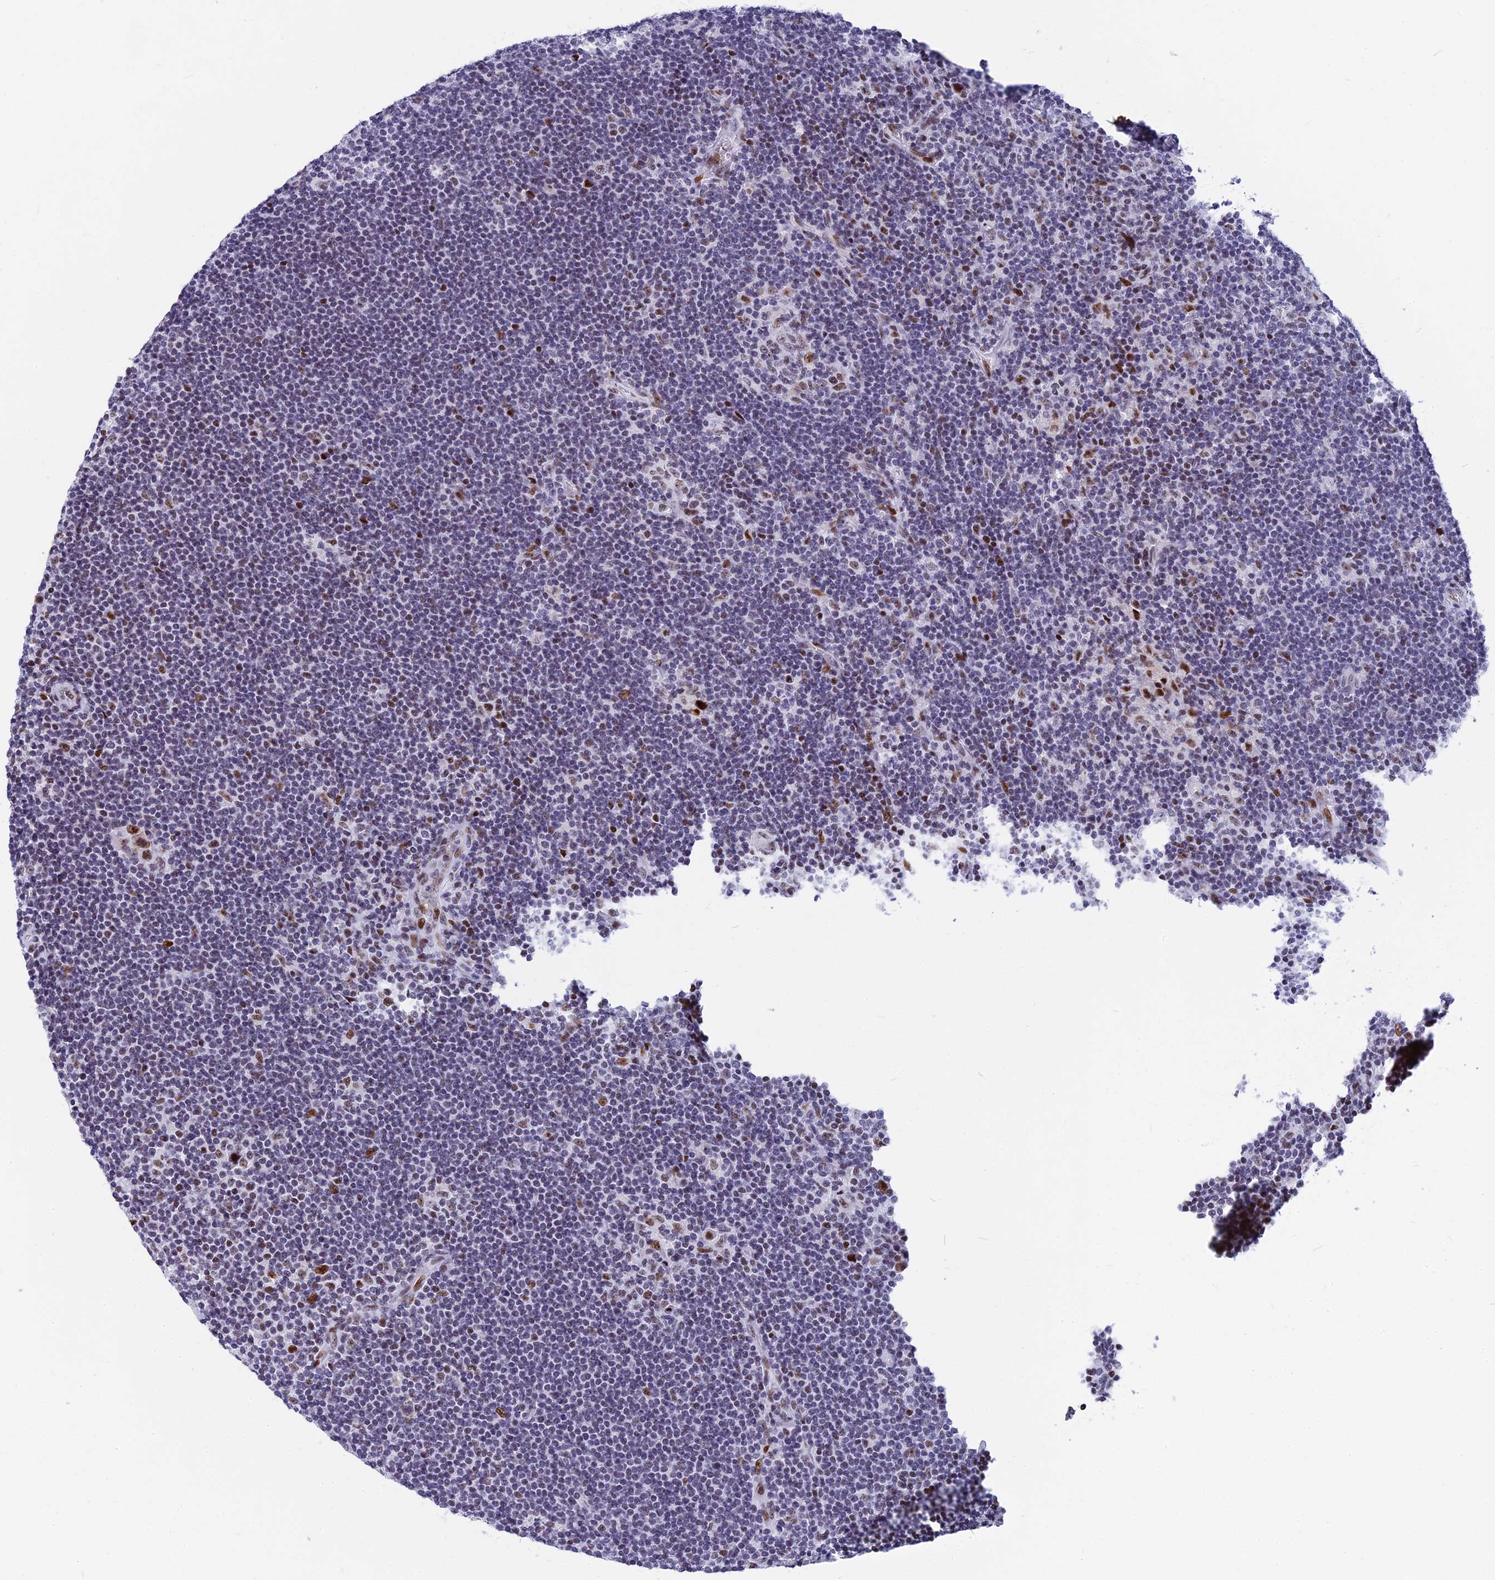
{"staining": {"intensity": "moderate", "quantity": ">75%", "location": "nuclear"}, "tissue": "lymphoma", "cell_type": "Tumor cells", "image_type": "cancer", "snomed": [{"axis": "morphology", "description": "Hodgkin's disease, NOS"}, {"axis": "topography", "description": "Lymph node"}], "caption": "Lymphoma was stained to show a protein in brown. There is medium levels of moderate nuclear staining in about >75% of tumor cells.", "gene": "NSA2", "patient": {"sex": "female", "age": 57}}